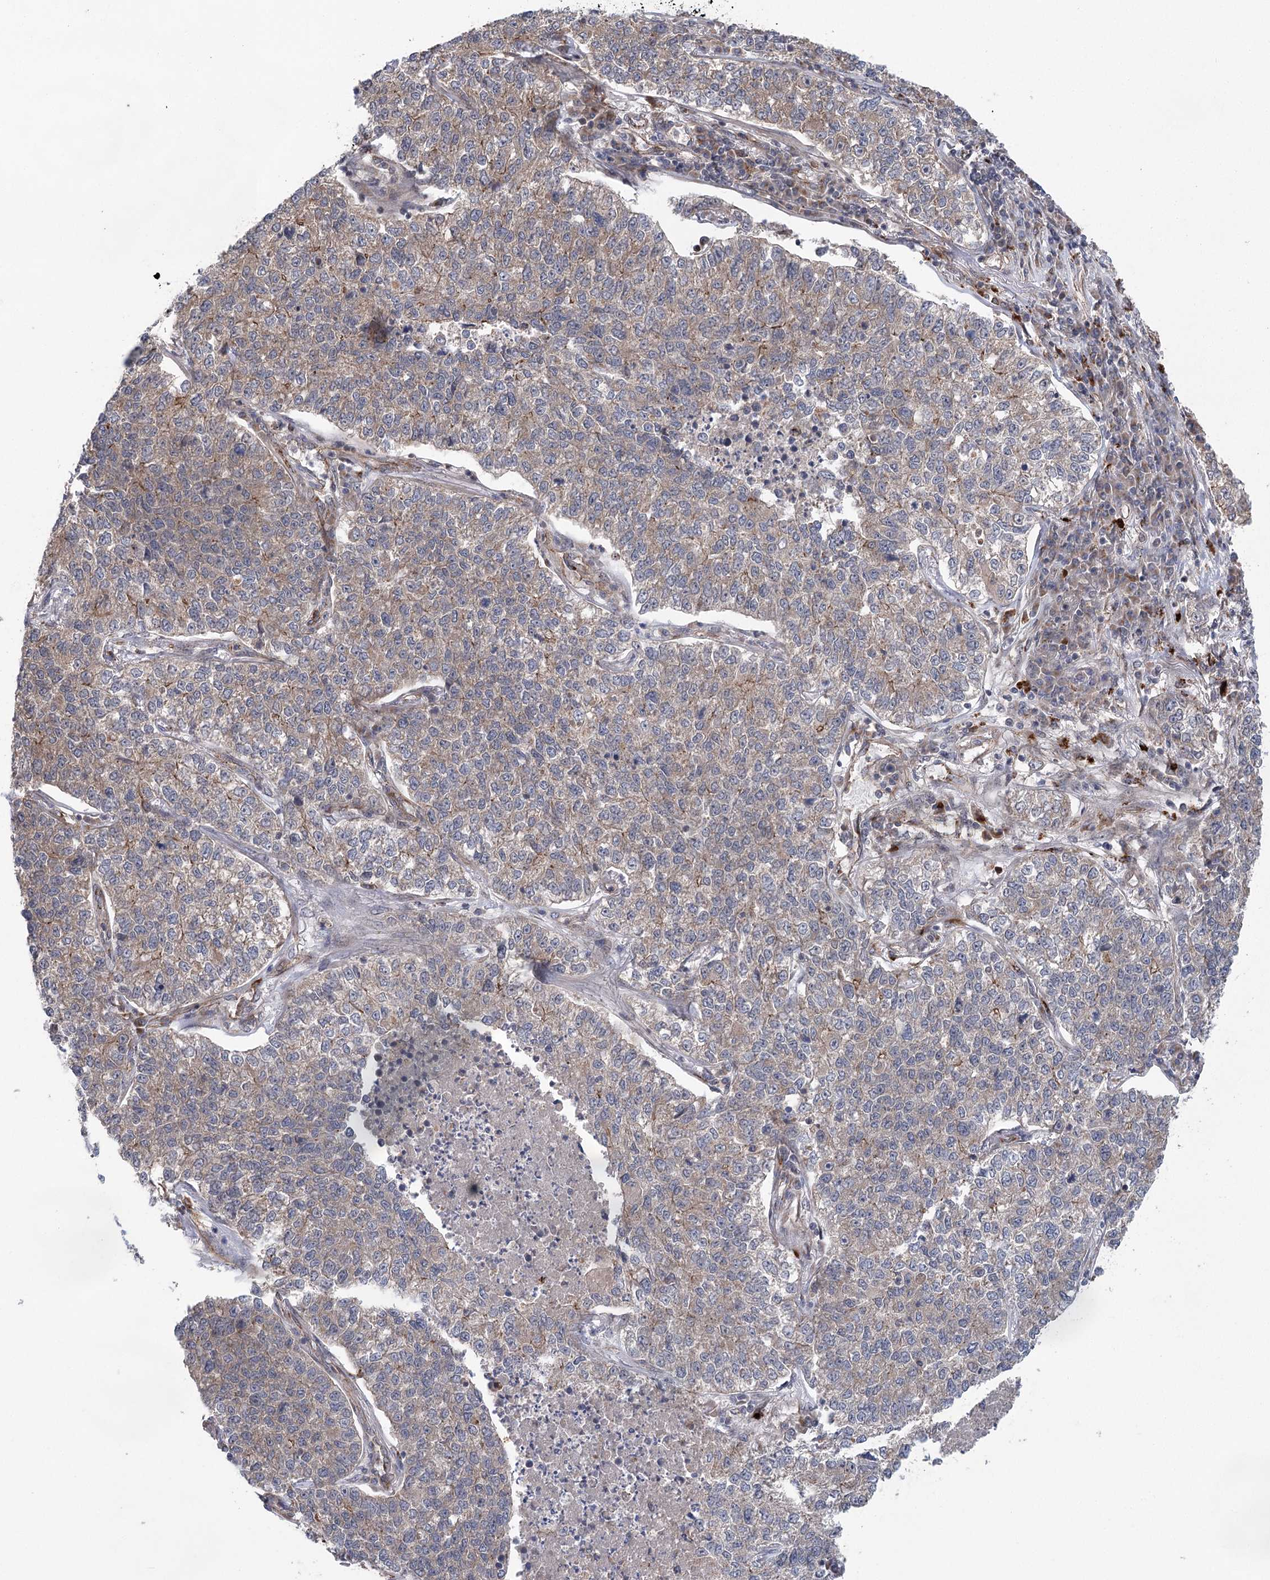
{"staining": {"intensity": "weak", "quantity": "25%-75%", "location": "cytoplasmic/membranous"}, "tissue": "lung cancer", "cell_type": "Tumor cells", "image_type": "cancer", "snomed": [{"axis": "morphology", "description": "Adenocarcinoma, NOS"}, {"axis": "topography", "description": "Lung"}], "caption": "An immunohistochemistry (IHC) histopathology image of tumor tissue is shown. Protein staining in brown shows weak cytoplasmic/membranous positivity in lung adenocarcinoma within tumor cells.", "gene": "METTL24", "patient": {"sex": "male", "age": 49}}